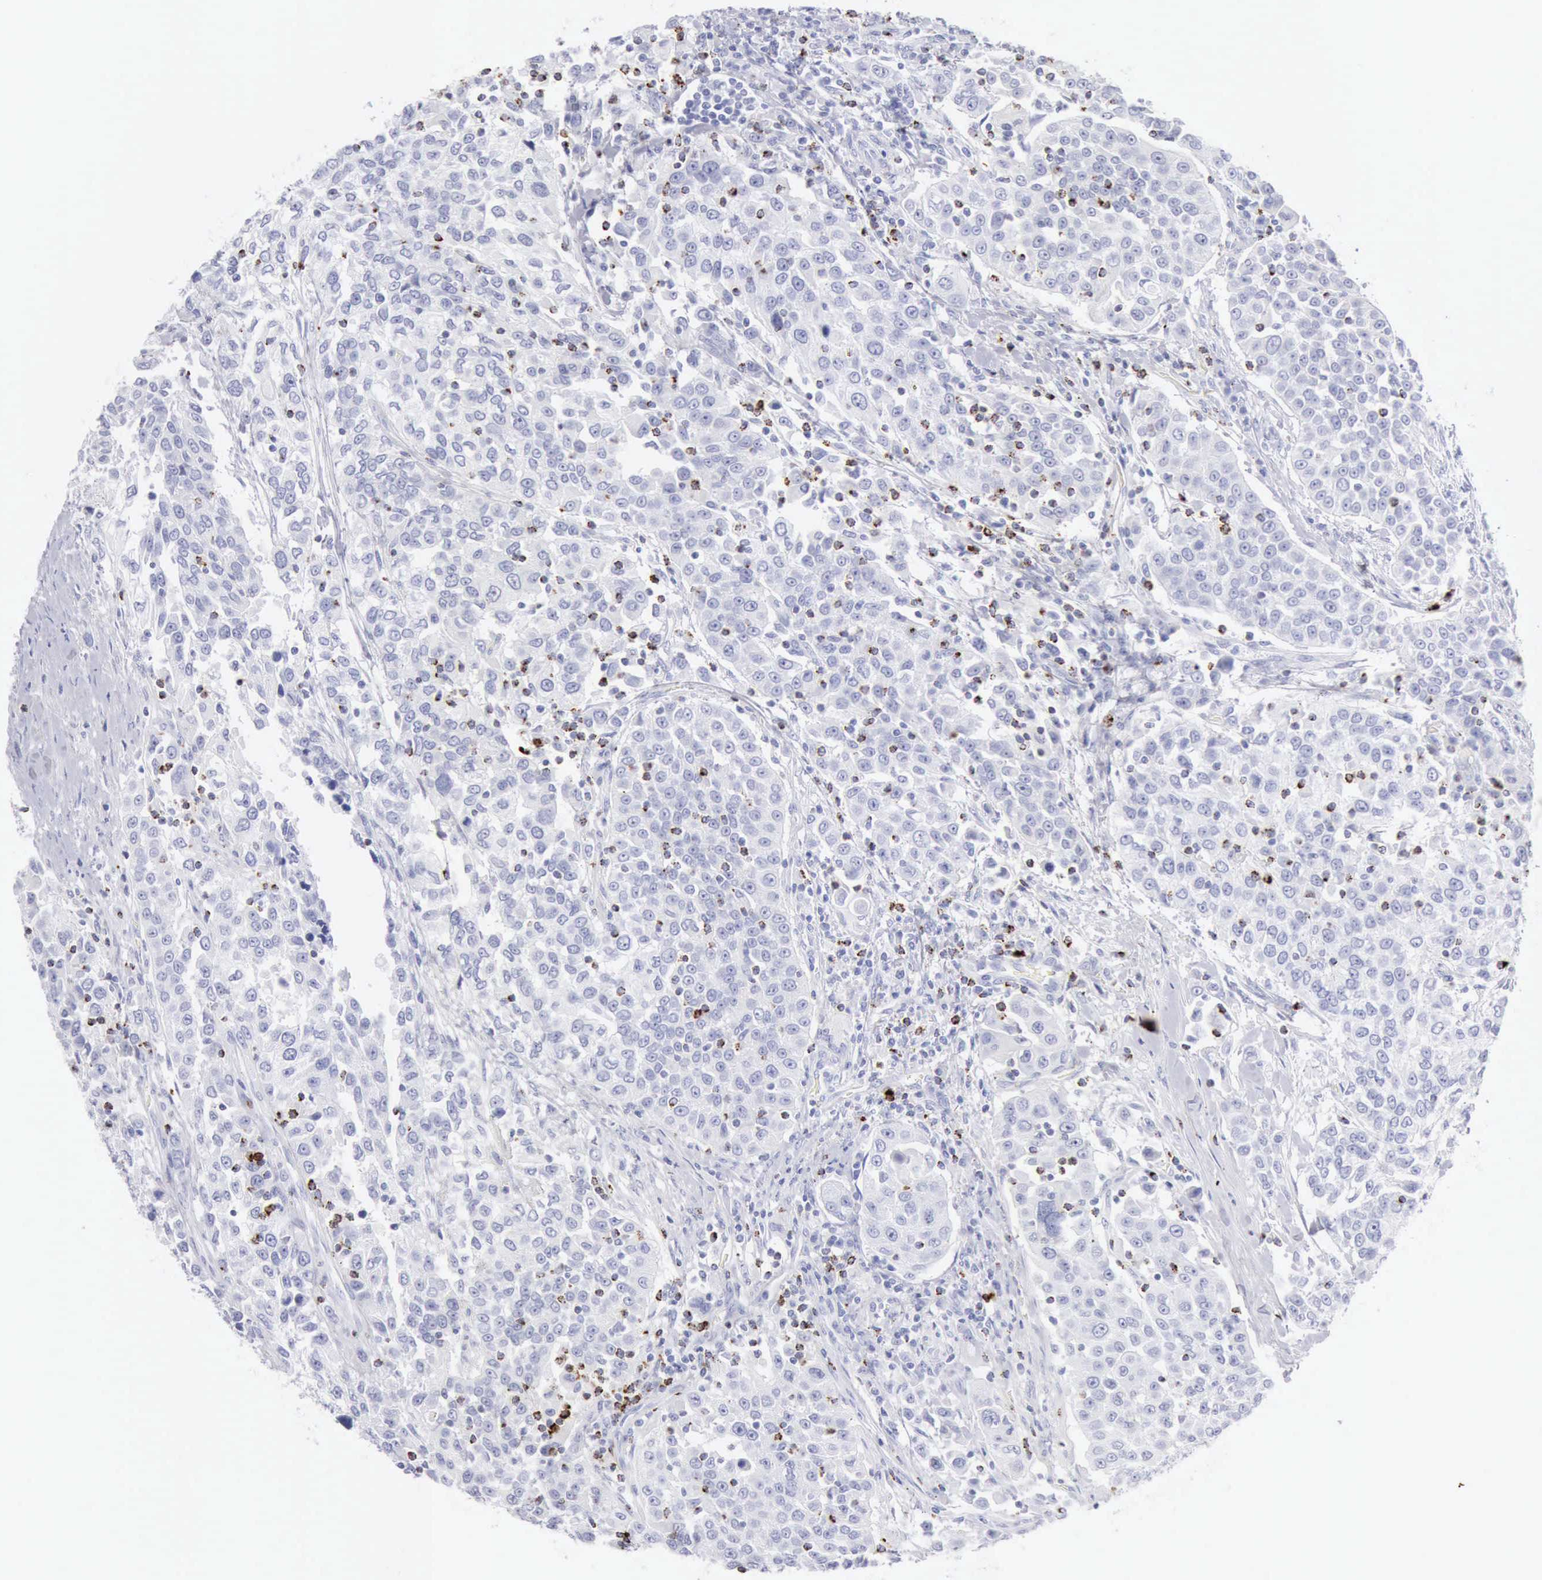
{"staining": {"intensity": "negative", "quantity": "none", "location": "none"}, "tissue": "urothelial cancer", "cell_type": "Tumor cells", "image_type": "cancer", "snomed": [{"axis": "morphology", "description": "Urothelial carcinoma, High grade"}, {"axis": "topography", "description": "Urinary bladder"}], "caption": "The histopathology image exhibits no staining of tumor cells in urothelial cancer.", "gene": "GZMB", "patient": {"sex": "female", "age": 80}}